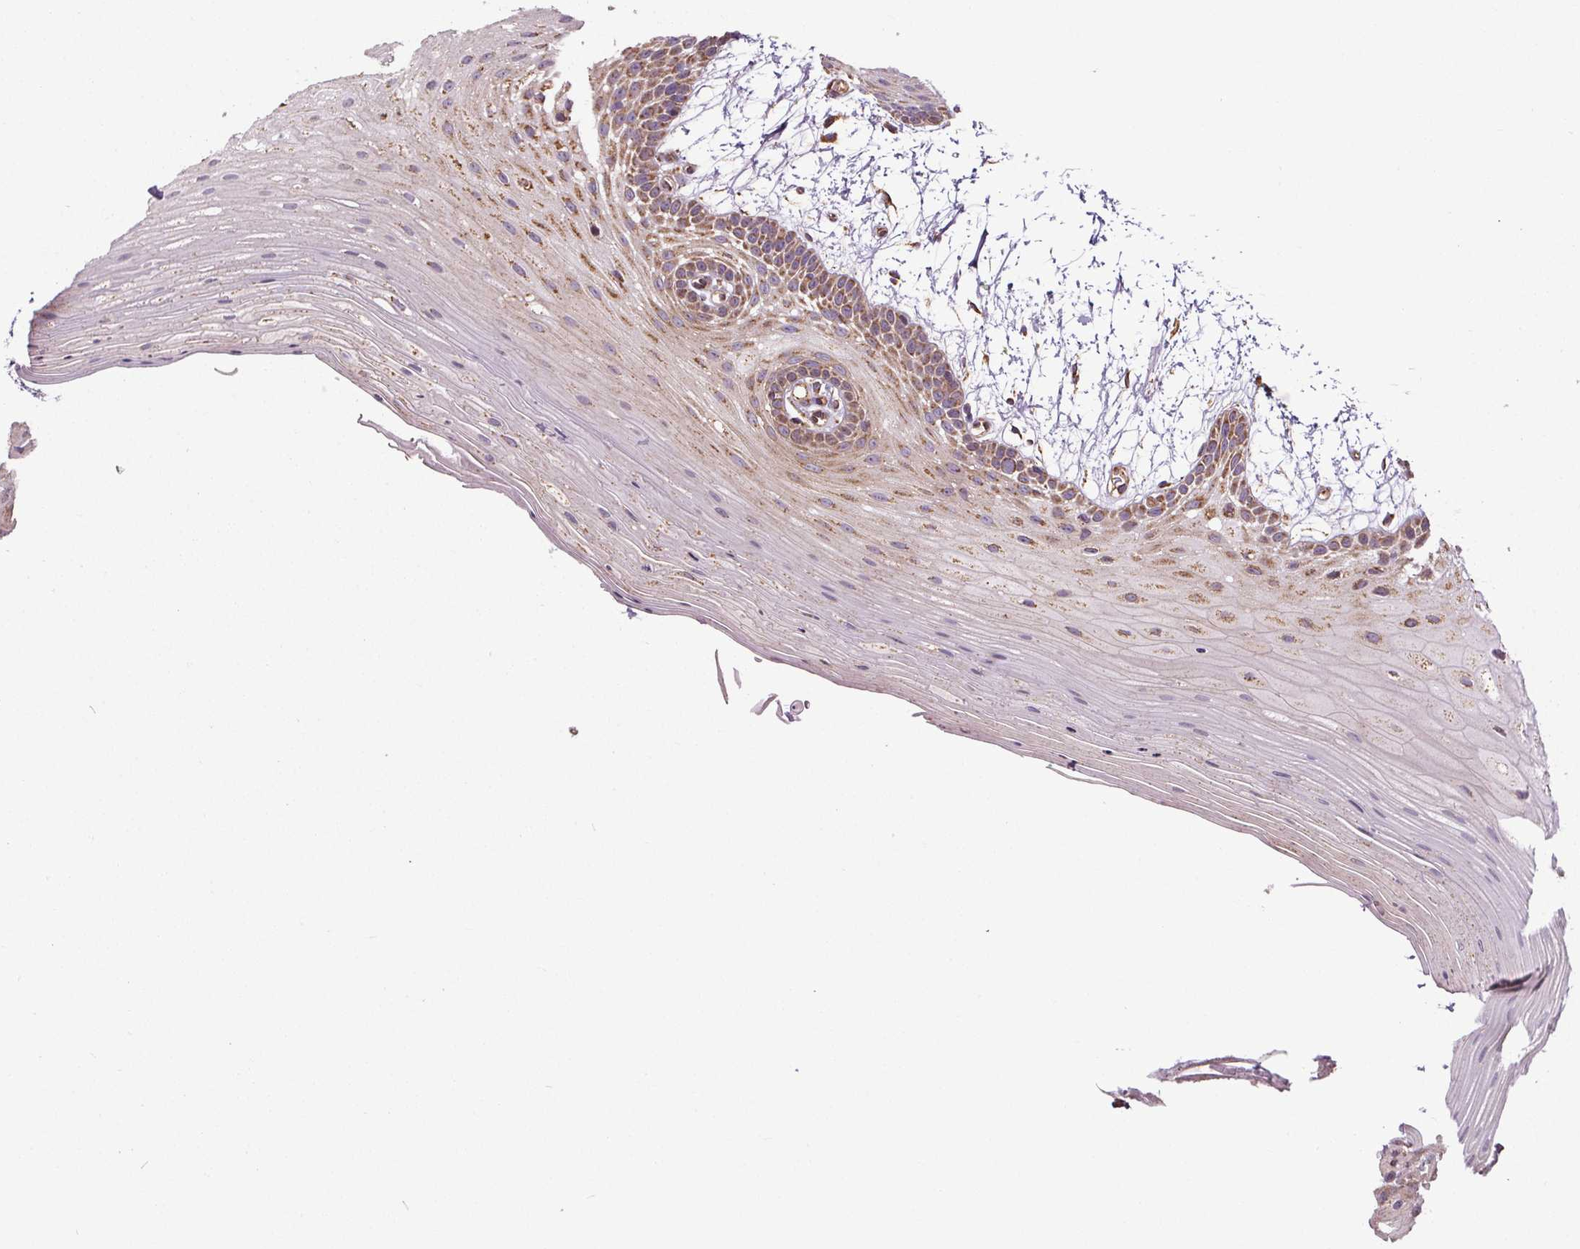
{"staining": {"intensity": "moderate", "quantity": "25%-75%", "location": "cytoplasmic/membranous"}, "tissue": "oral mucosa", "cell_type": "Squamous epithelial cells", "image_type": "normal", "snomed": [{"axis": "morphology", "description": "Normal tissue, NOS"}, {"axis": "morphology", "description": "Squamous cell carcinoma, NOS"}, {"axis": "topography", "description": "Oral tissue"}, {"axis": "topography", "description": "Tounge, NOS"}, {"axis": "topography", "description": "Head-Neck"}], "caption": "A micrograph showing moderate cytoplasmic/membranous positivity in about 25%-75% of squamous epithelial cells in benign oral mucosa, as visualized by brown immunohistochemical staining.", "gene": "ZNF548", "patient": {"sex": "male", "age": 62}}